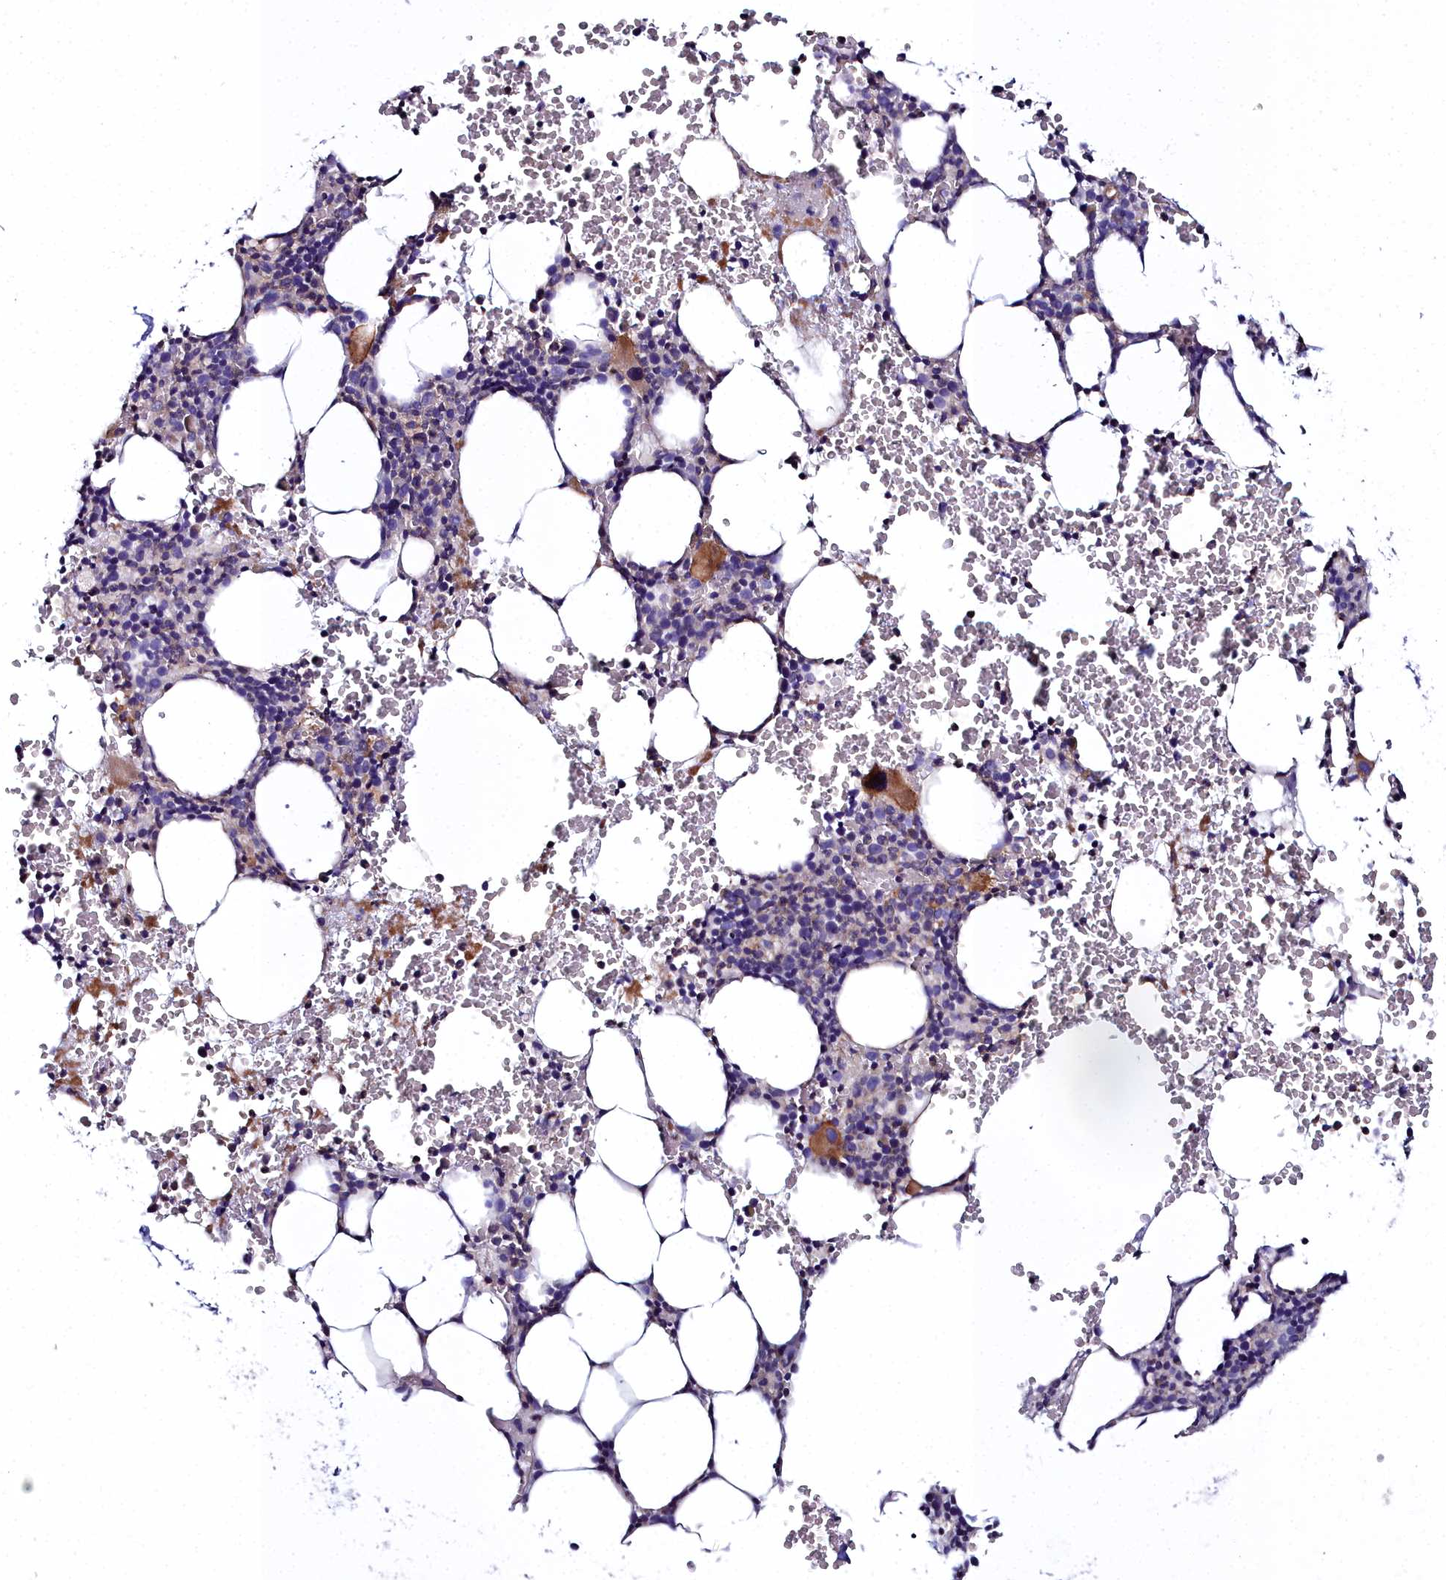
{"staining": {"intensity": "moderate", "quantity": "<25%", "location": "cytoplasmic/membranous"}, "tissue": "bone marrow", "cell_type": "Hematopoietic cells", "image_type": "normal", "snomed": [{"axis": "morphology", "description": "Normal tissue, NOS"}, {"axis": "morphology", "description": "Inflammation, NOS"}, {"axis": "topography", "description": "Bone marrow"}], "caption": "Immunohistochemistry (DAB (3,3'-diaminobenzidine)) staining of benign bone marrow reveals moderate cytoplasmic/membranous protein expression in approximately <25% of hematopoietic cells. (DAB IHC with brightfield microscopy, high magnification).", "gene": "FADS3", "patient": {"sex": "female", "age": 78}}